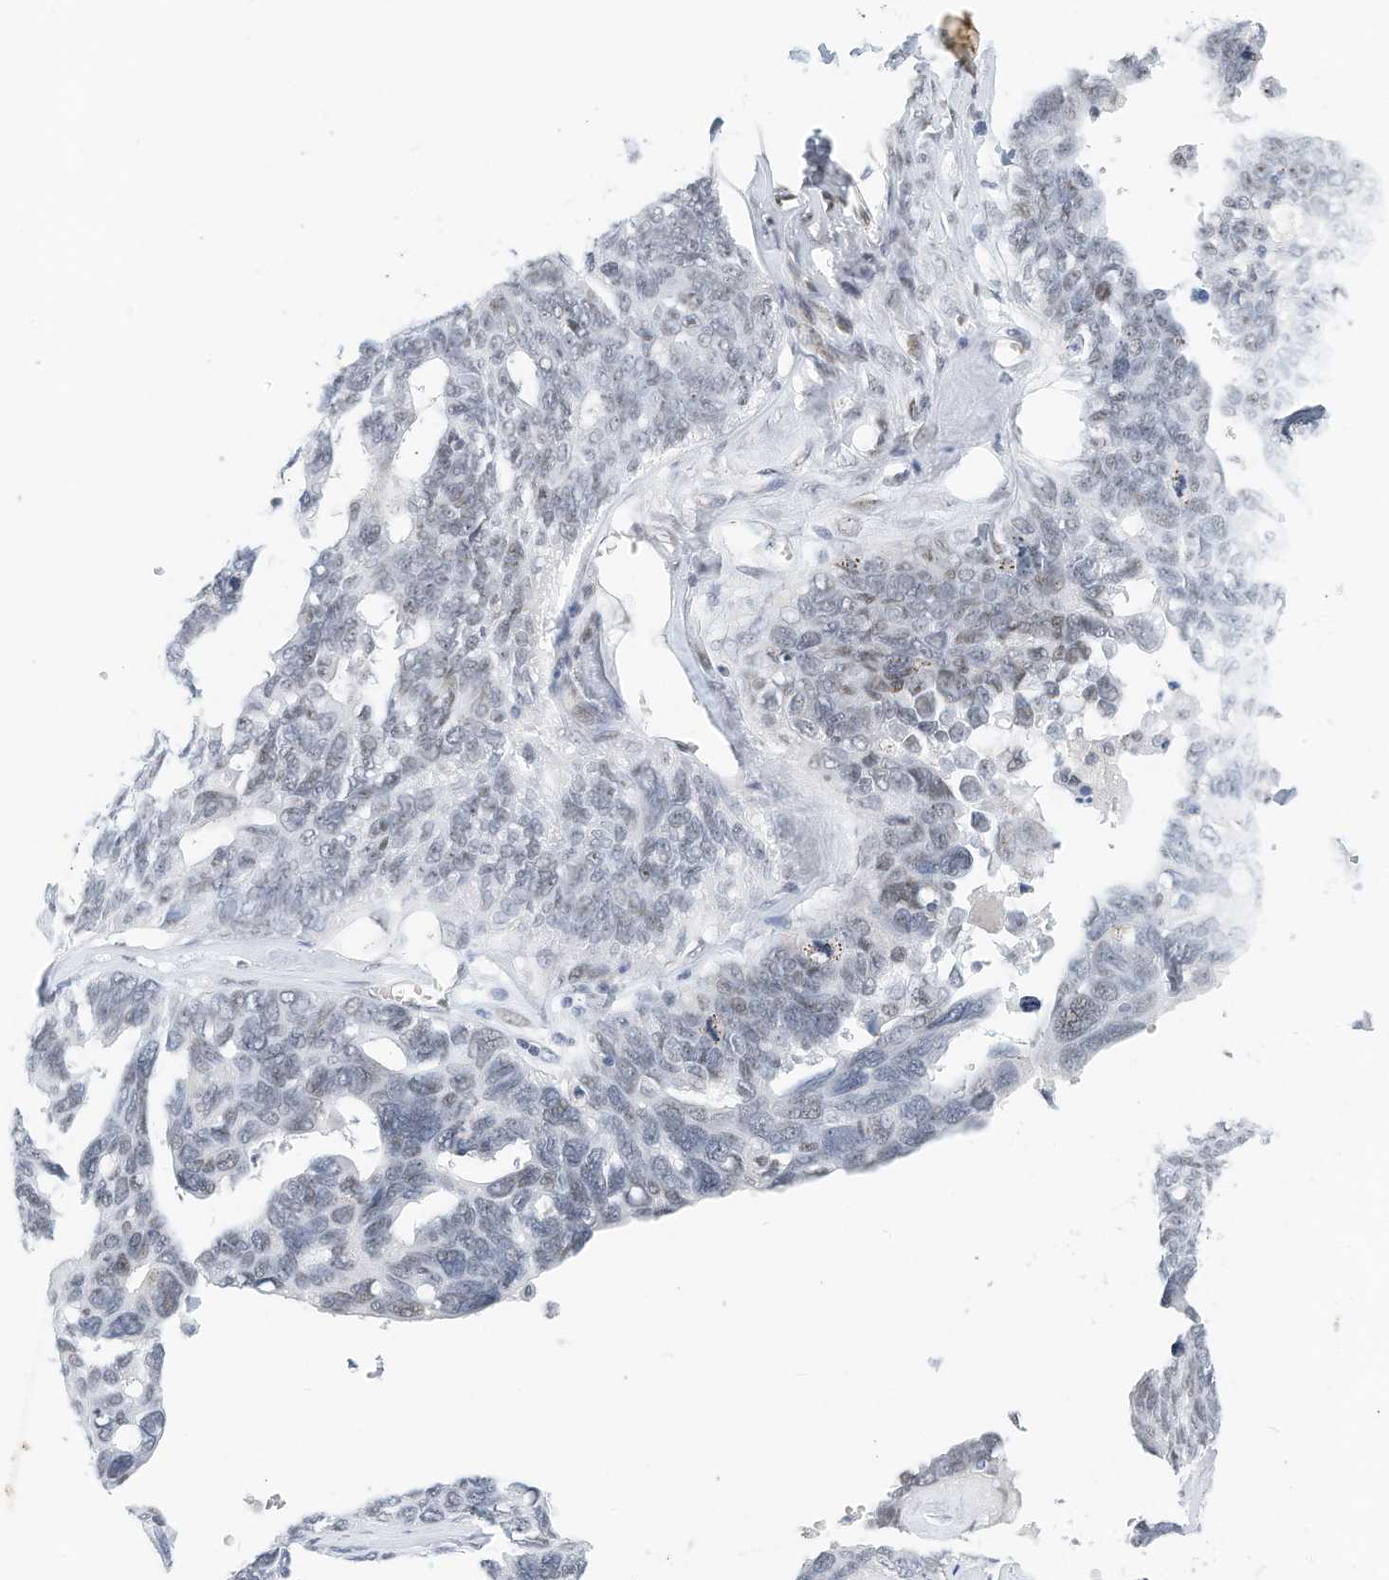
{"staining": {"intensity": "negative", "quantity": "none", "location": "none"}, "tissue": "ovarian cancer", "cell_type": "Tumor cells", "image_type": "cancer", "snomed": [{"axis": "morphology", "description": "Cystadenocarcinoma, serous, NOS"}, {"axis": "topography", "description": "Ovary"}], "caption": "Micrograph shows no significant protein positivity in tumor cells of ovarian serous cystadenocarcinoma.", "gene": "ARHGAP28", "patient": {"sex": "female", "age": 79}}